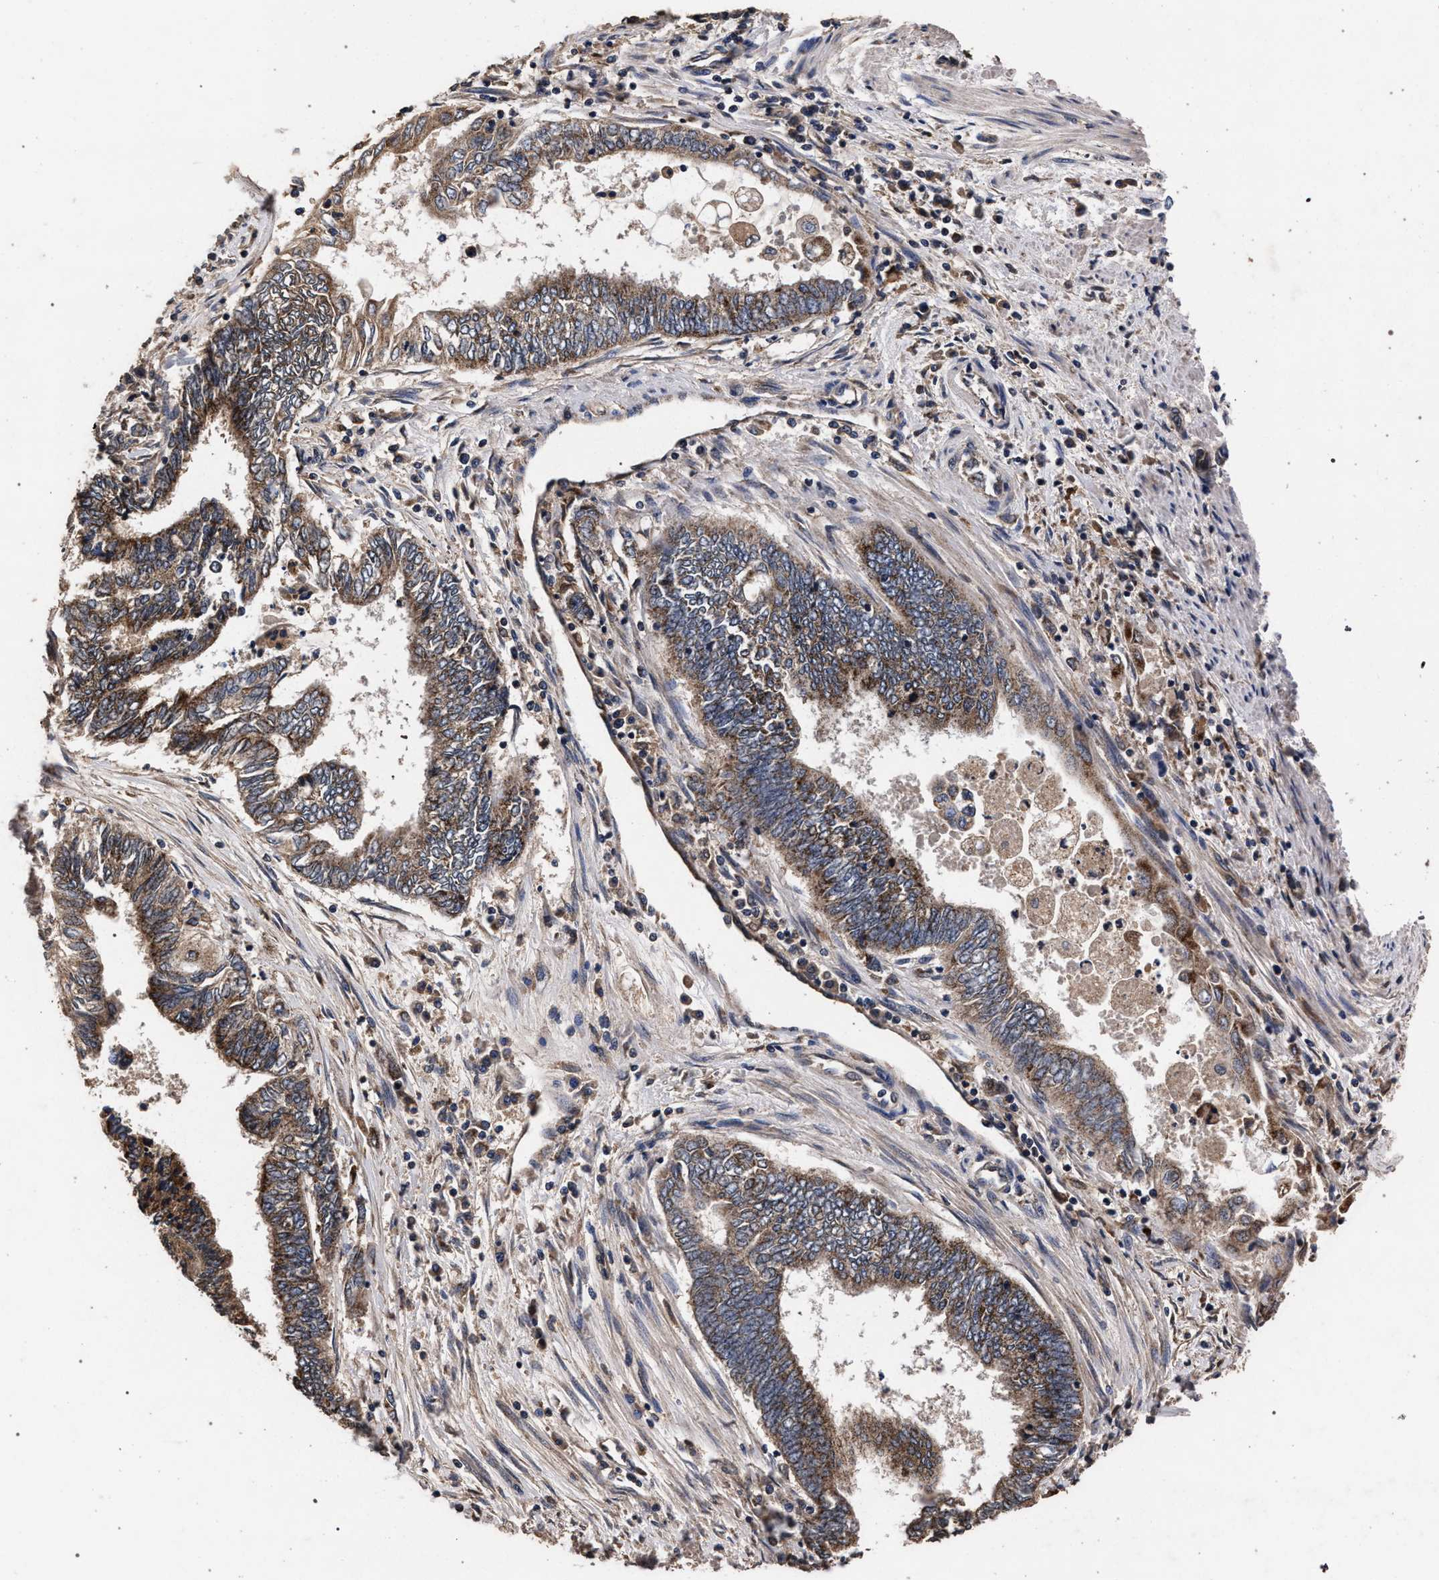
{"staining": {"intensity": "moderate", "quantity": ">75%", "location": "cytoplasmic/membranous"}, "tissue": "endometrial cancer", "cell_type": "Tumor cells", "image_type": "cancer", "snomed": [{"axis": "morphology", "description": "Adenocarcinoma, NOS"}, {"axis": "topography", "description": "Uterus"}, {"axis": "topography", "description": "Endometrium"}], "caption": "Protein staining of endometrial cancer tissue shows moderate cytoplasmic/membranous positivity in approximately >75% of tumor cells.", "gene": "ACOX1", "patient": {"sex": "female", "age": 70}}